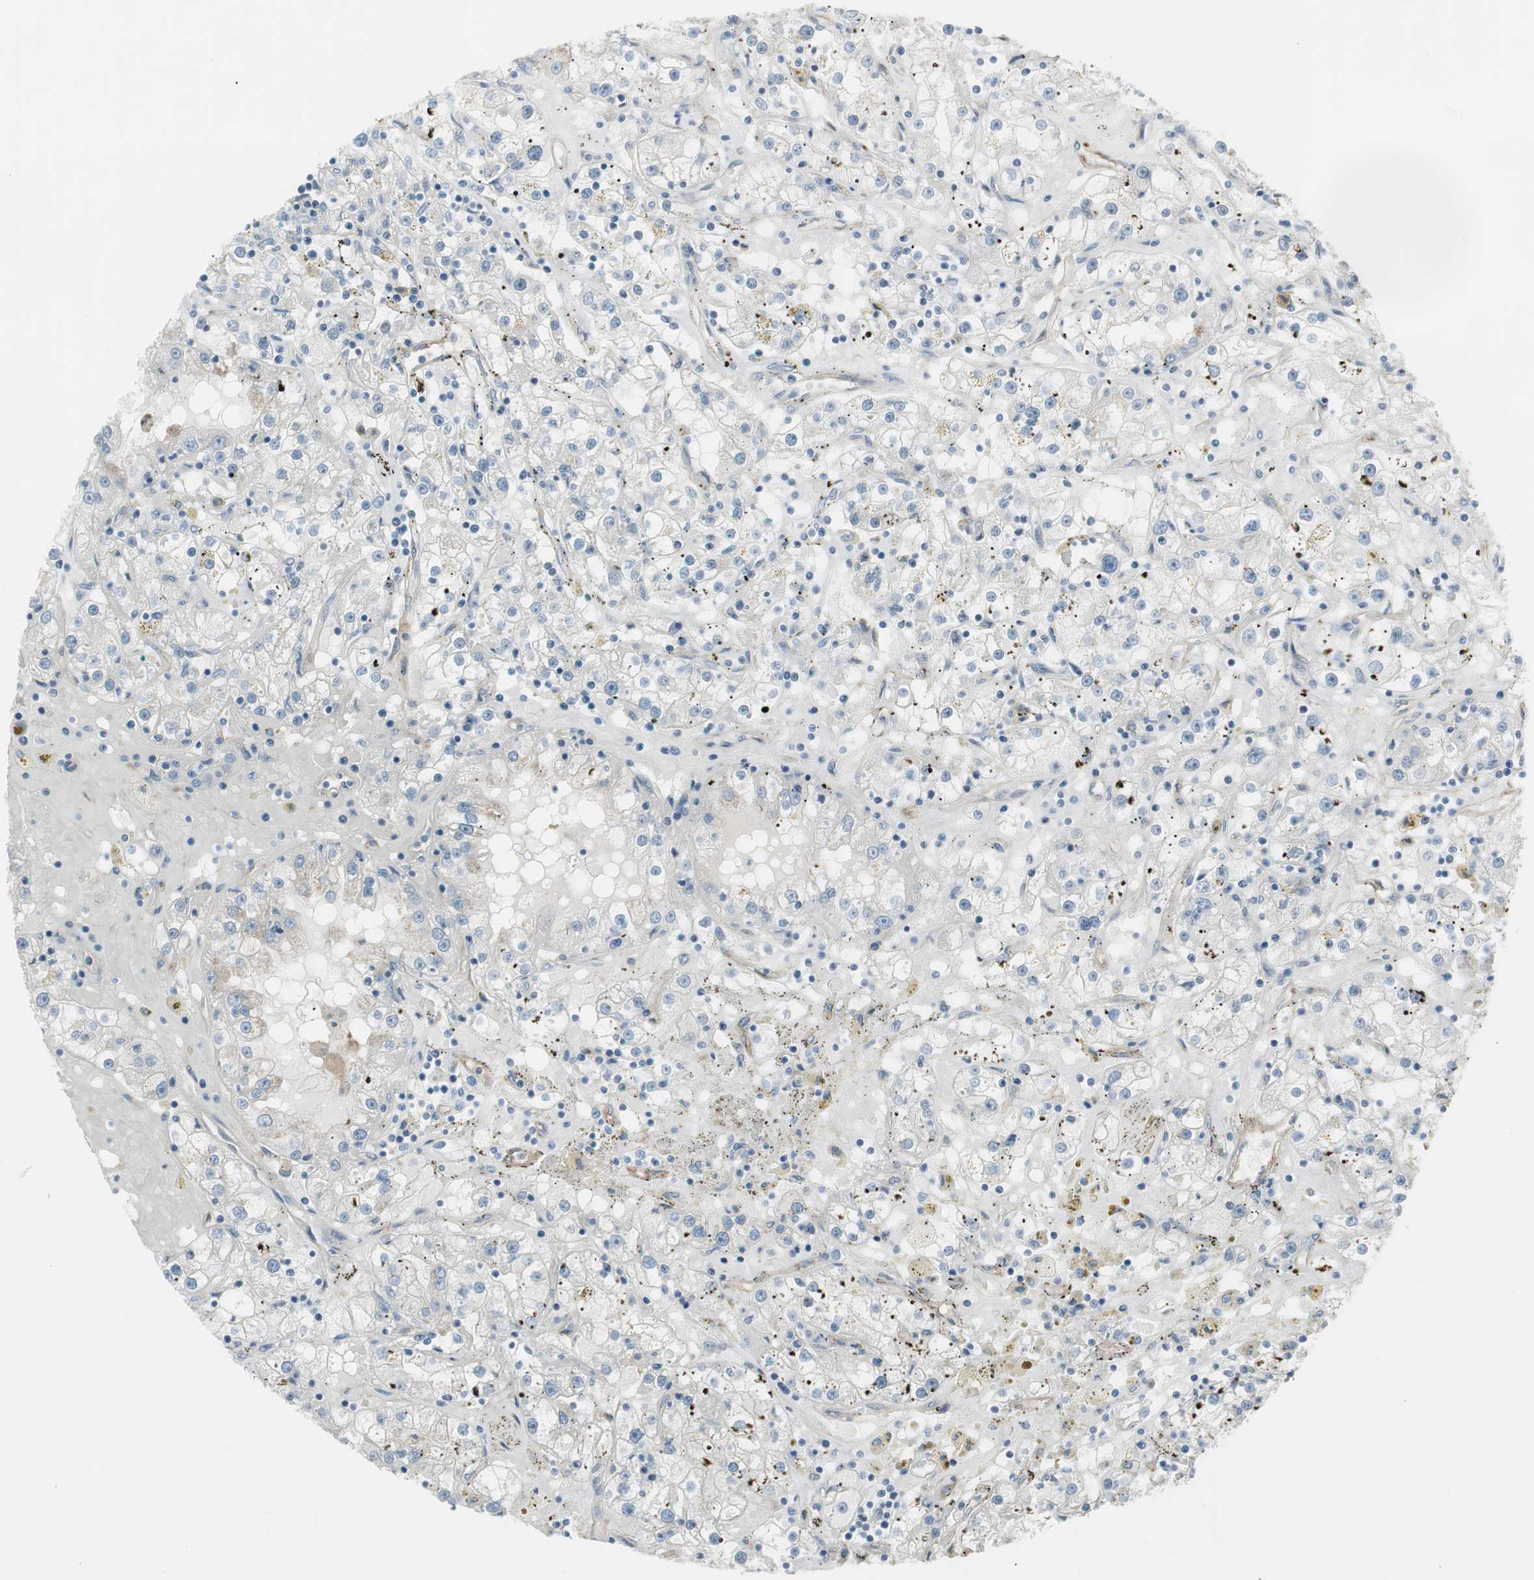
{"staining": {"intensity": "weak", "quantity": "<25%", "location": "cytoplasmic/membranous"}, "tissue": "renal cancer", "cell_type": "Tumor cells", "image_type": "cancer", "snomed": [{"axis": "morphology", "description": "Adenocarcinoma, NOS"}, {"axis": "topography", "description": "Kidney"}], "caption": "Tumor cells show no significant positivity in adenocarcinoma (renal).", "gene": "CACNA2D1", "patient": {"sex": "male", "age": 56}}